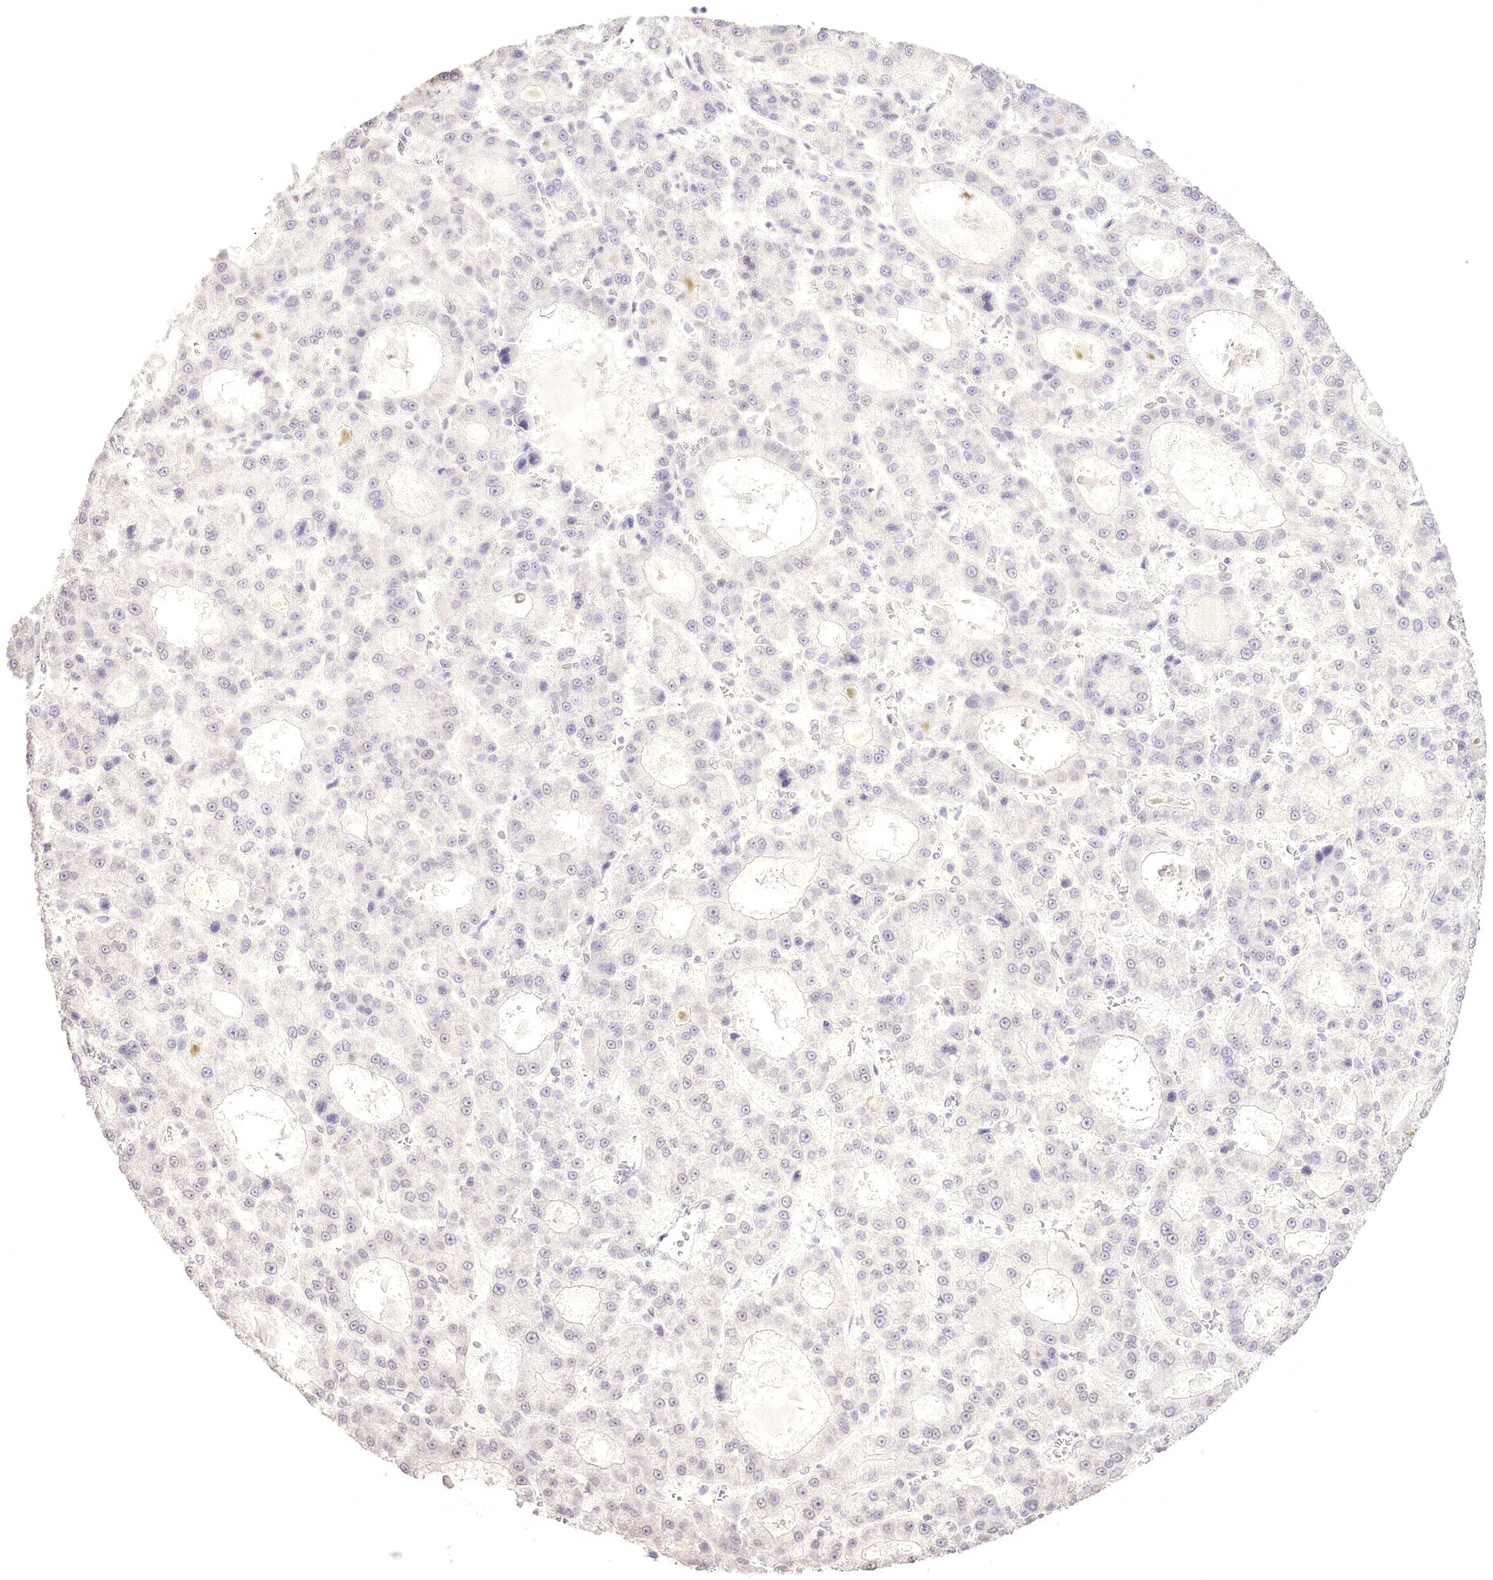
{"staining": {"intensity": "negative", "quantity": "none", "location": "none"}, "tissue": "liver cancer", "cell_type": "Tumor cells", "image_type": "cancer", "snomed": [{"axis": "morphology", "description": "Carcinoma, Hepatocellular, NOS"}, {"axis": "topography", "description": "Liver"}], "caption": "Tumor cells show no significant positivity in hepatocellular carcinoma (liver).", "gene": "SLC39A10", "patient": {"sex": "male", "age": 70}}